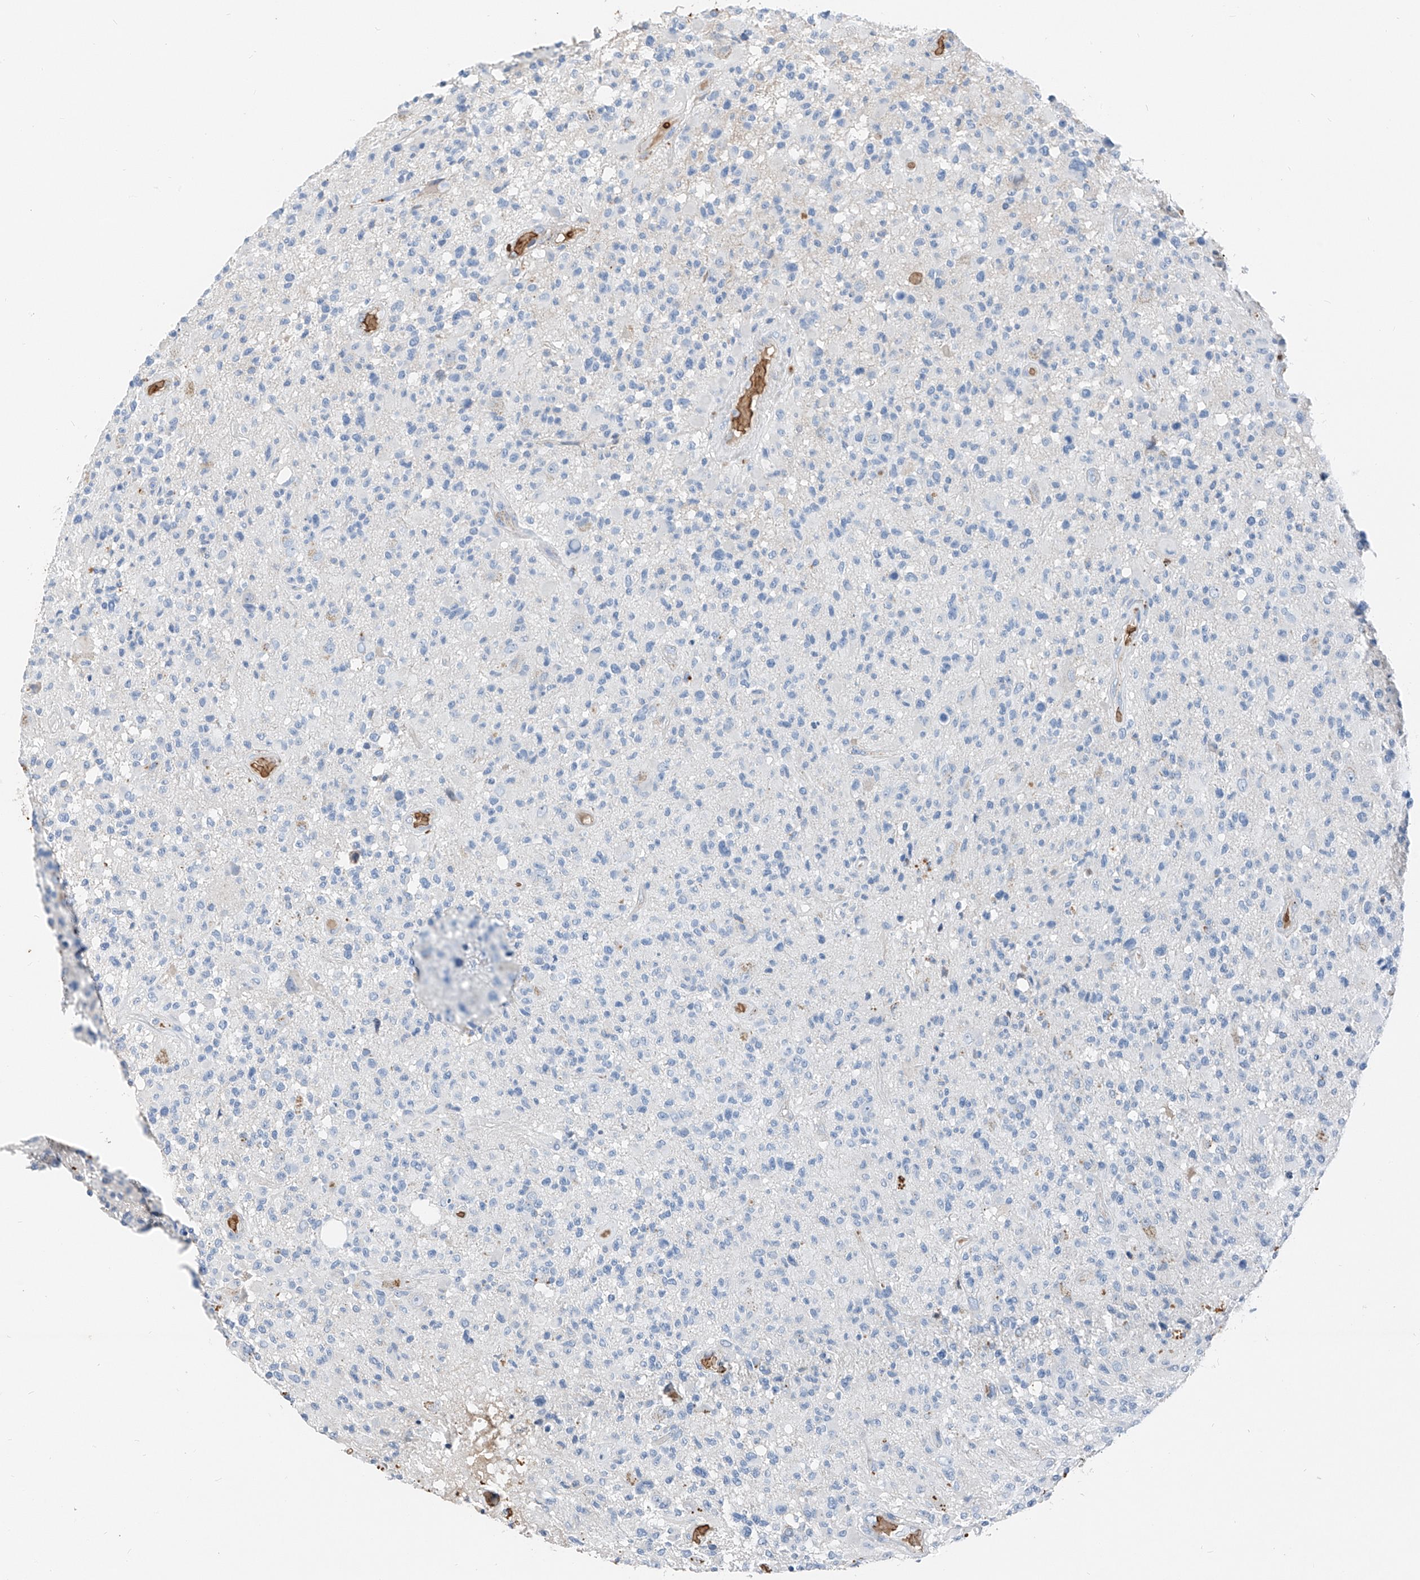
{"staining": {"intensity": "negative", "quantity": "none", "location": "none"}, "tissue": "glioma", "cell_type": "Tumor cells", "image_type": "cancer", "snomed": [{"axis": "morphology", "description": "Glioma, malignant, High grade"}, {"axis": "morphology", "description": "Glioblastoma, NOS"}, {"axis": "topography", "description": "Brain"}], "caption": "Tumor cells are negative for brown protein staining in glioblastoma. (Brightfield microscopy of DAB (3,3'-diaminobenzidine) IHC at high magnification).", "gene": "PRSS23", "patient": {"sex": "male", "age": 60}}